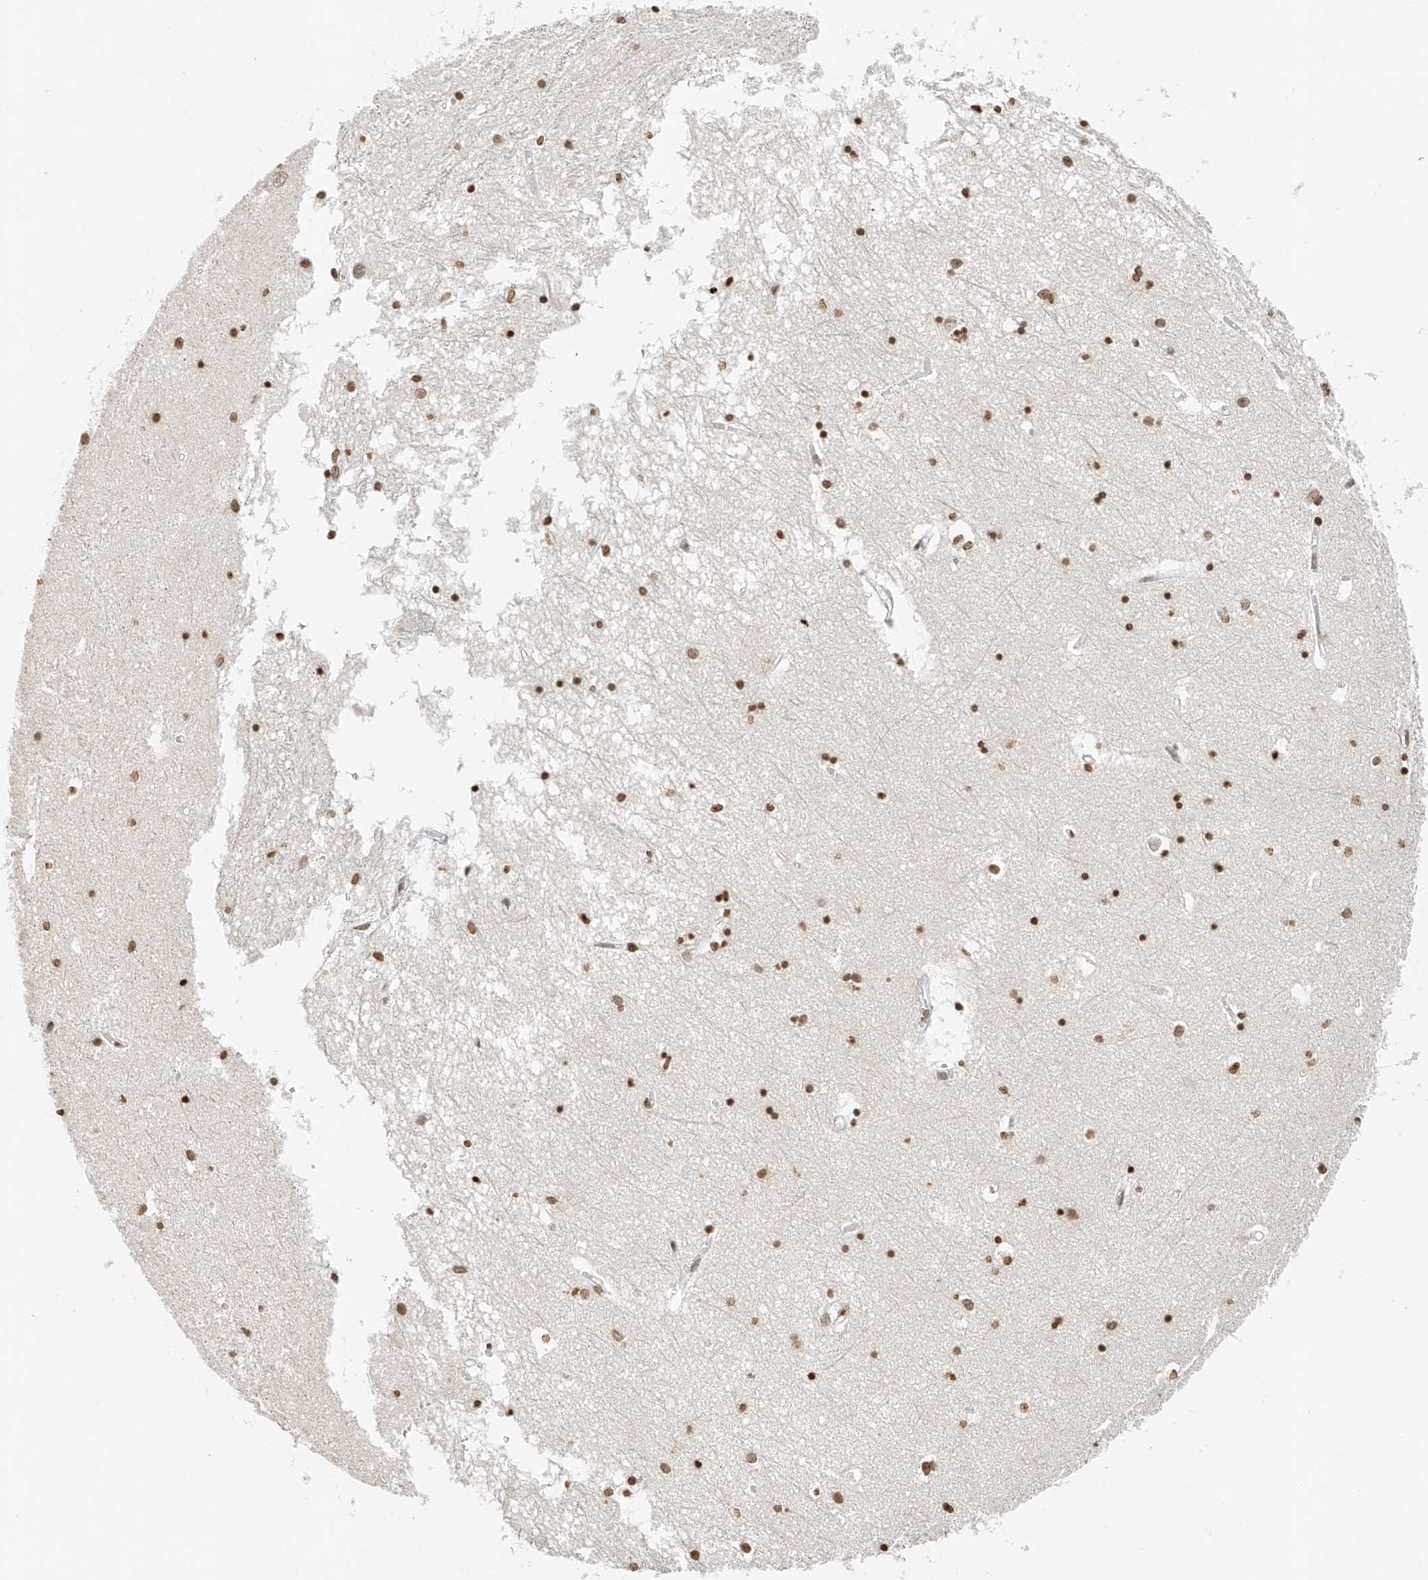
{"staining": {"intensity": "moderate", "quantity": ">75%", "location": "nuclear"}, "tissue": "hippocampus", "cell_type": "Glial cells", "image_type": "normal", "snomed": [{"axis": "morphology", "description": "Normal tissue, NOS"}, {"axis": "topography", "description": "Hippocampus"}], "caption": "The histopathology image shows immunohistochemical staining of normal hippocampus. There is moderate nuclear positivity is appreciated in about >75% of glial cells.", "gene": "C17orf58", "patient": {"sex": "male", "age": 70}}